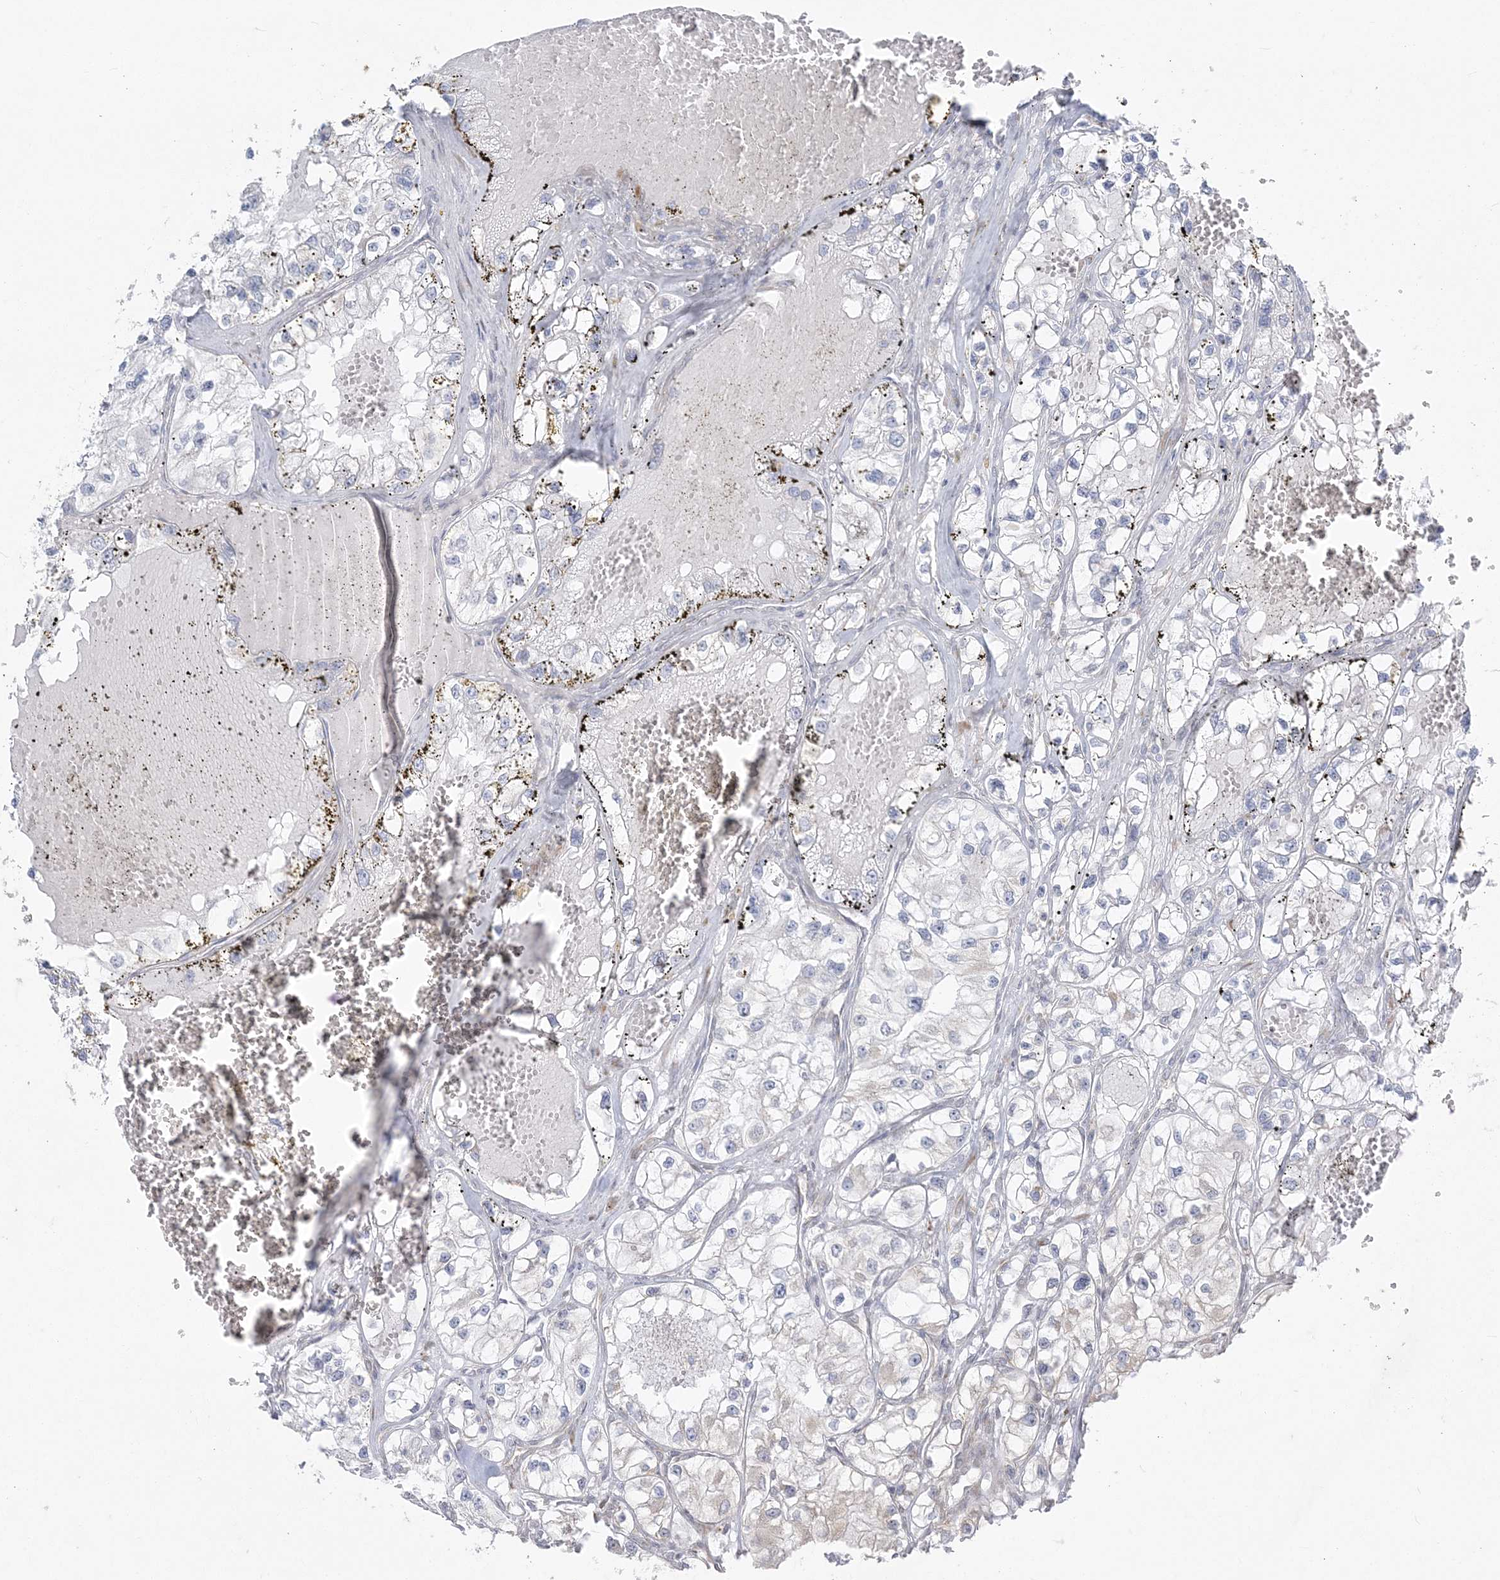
{"staining": {"intensity": "negative", "quantity": "none", "location": "none"}, "tissue": "renal cancer", "cell_type": "Tumor cells", "image_type": "cancer", "snomed": [{"axis": "morphology", "description": "Adenocarcinoma, NOS"}, {"axis": "topography", "description": "Kidney"}], "caption": "Tumor cells are negative for protein expression in human renal adenocarcinoma.", "gene": "ZC3H6", "patient": {"sex": "female", "age": 57}}